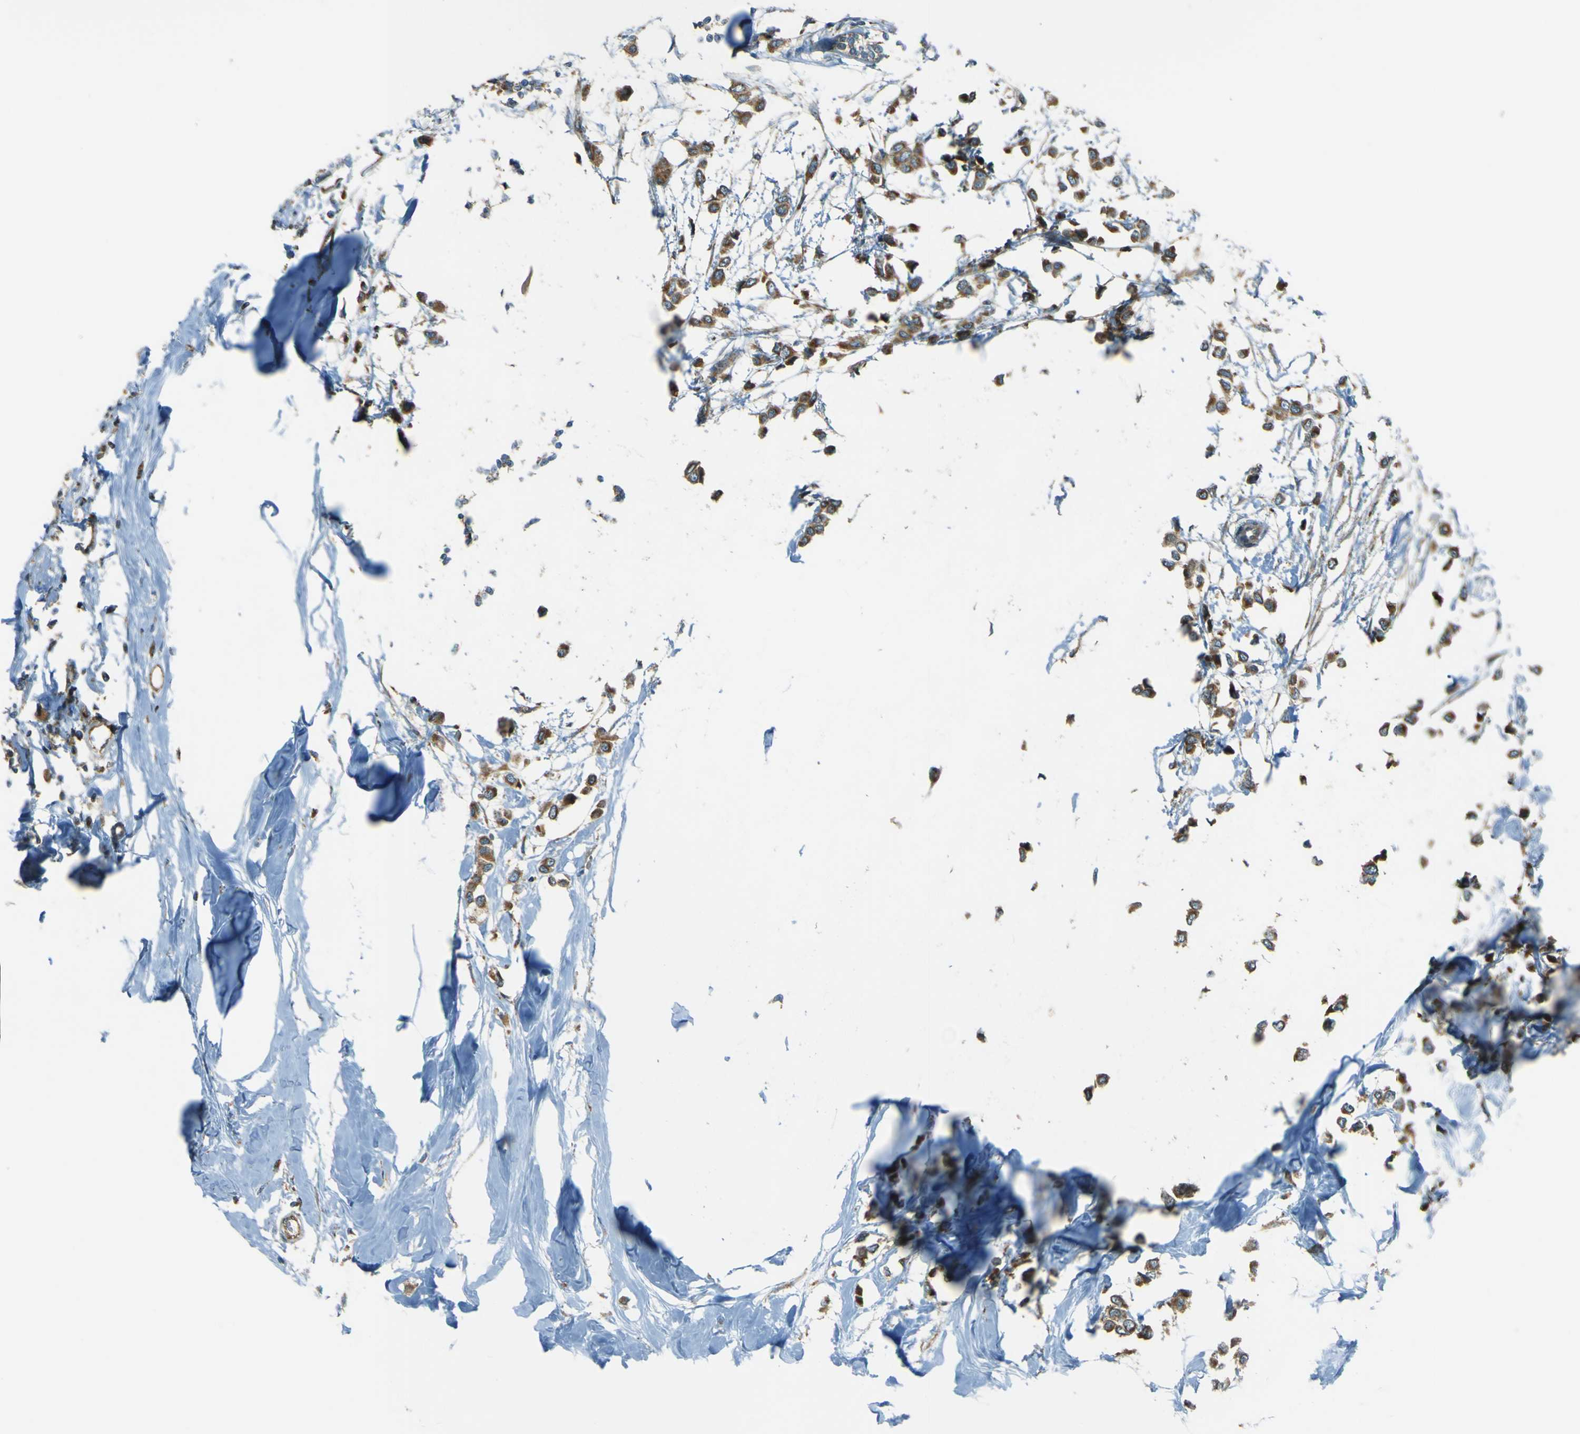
{"staining": {"intensity": "moderate", "quantity": ">75%", "location": "cytoplasmic/membranous"}, "tissue": "breast cancer", "cell_type": "Tumor cells", "image_type": "cancer", "snomed": [{"axis": "morphology", "description": "Lobular carcinoma"}, {"axis": "topography", "description": "Breast"}], "caption": "Protein positivity by immunohistochemistry demonstrates moderate cytoplasmic/membranous positivity in approximately >75% of tumor cells in breast cancer.", "gene": "DNAJC5", "patient": {"sex": "female", "age": 51}}